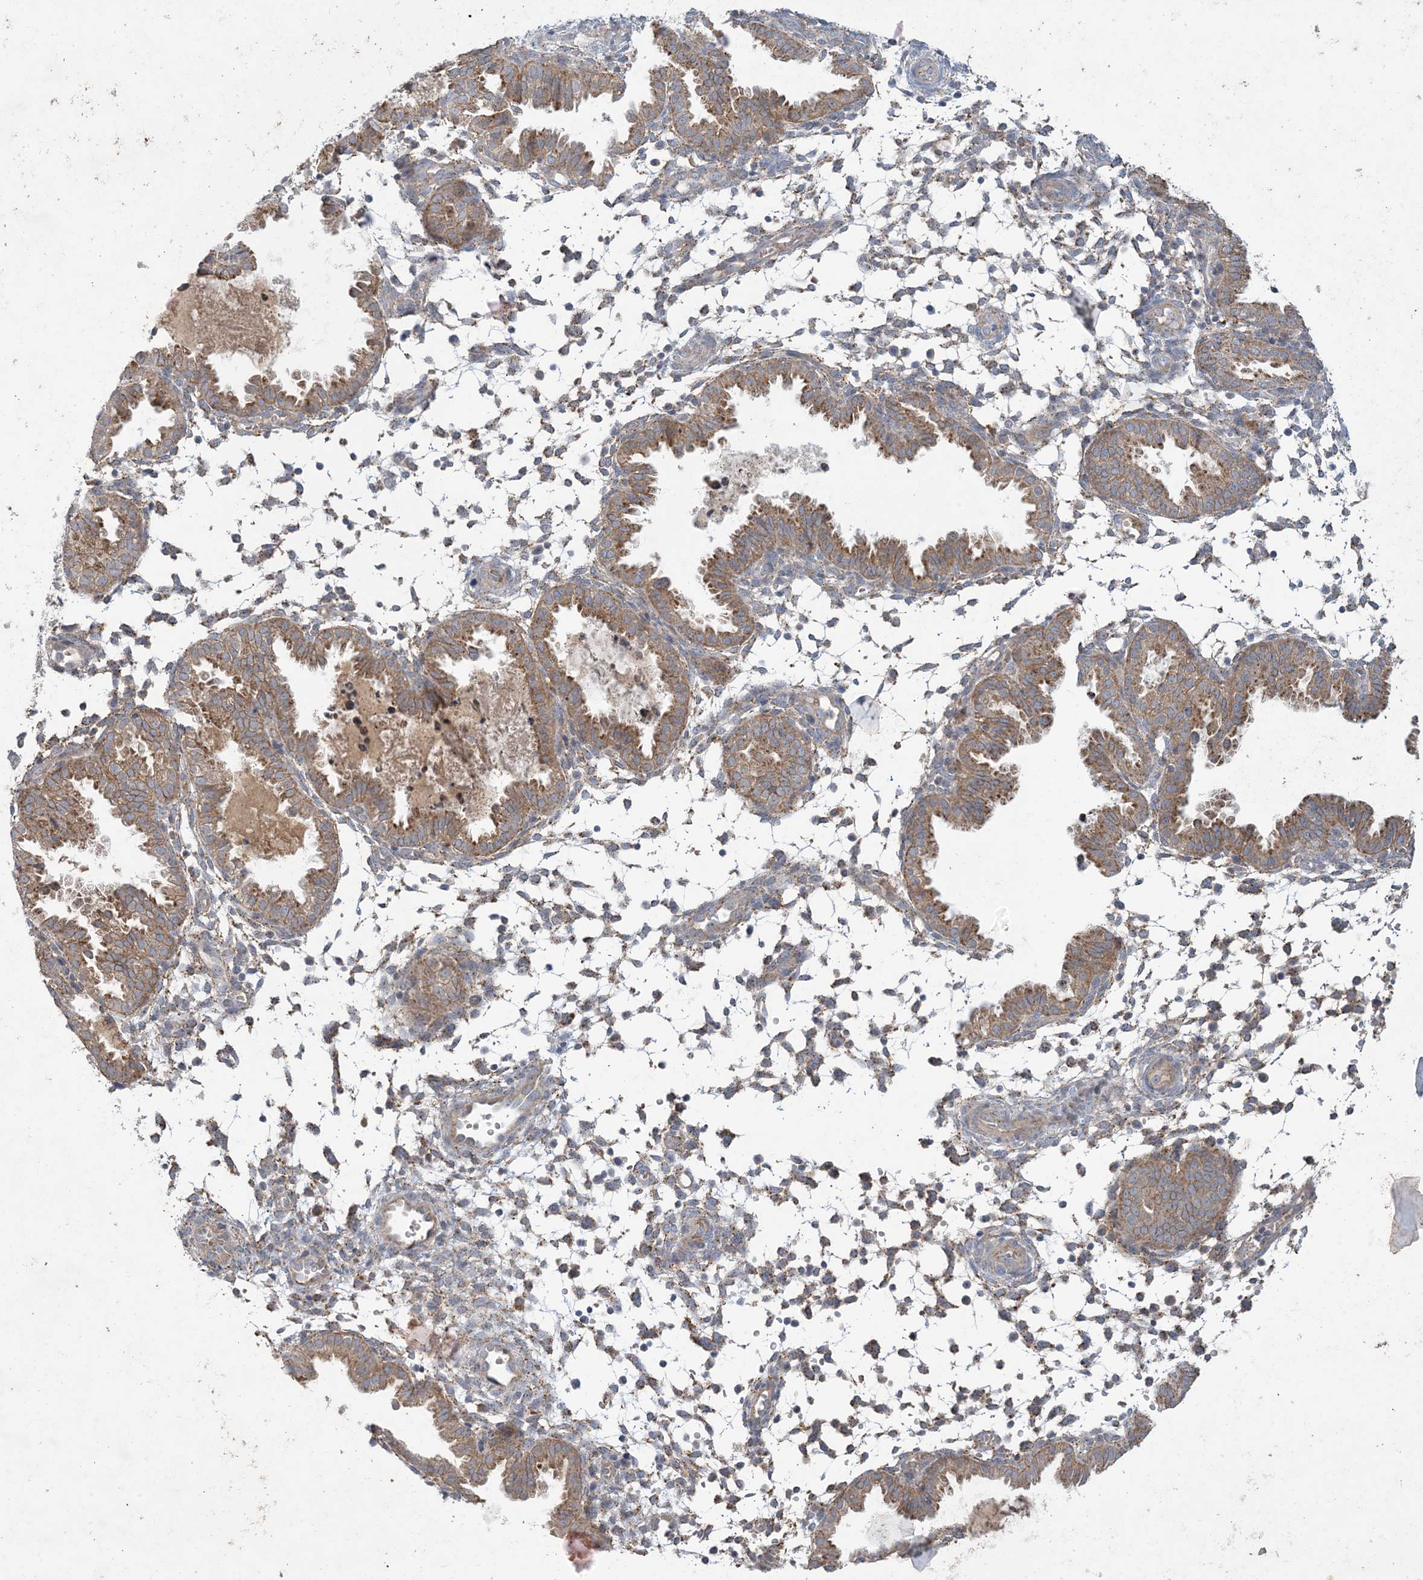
{"staining": {"intensity": "moderate", "quantity": "25%-75%", "location": "cytoplasmic/membranous"}, "tissue": "endometrium", "cell_type": "Cells in endometrial stroma", "image_type": "normal", "snomed": [{"axis": "morphology", "description": "Normal tissue, NOS"}, {"axis": "topography", "description": "Endometrium"}], "caption": "Immunohistochemical staining of normal endometrium exhibits moderate cytoplasmic/membranous protein staining in approximately 25%-75% of cells in endometrial stroma.", "gene": "MRPS18A", "patient": {"sex": "female", "age": 33}}